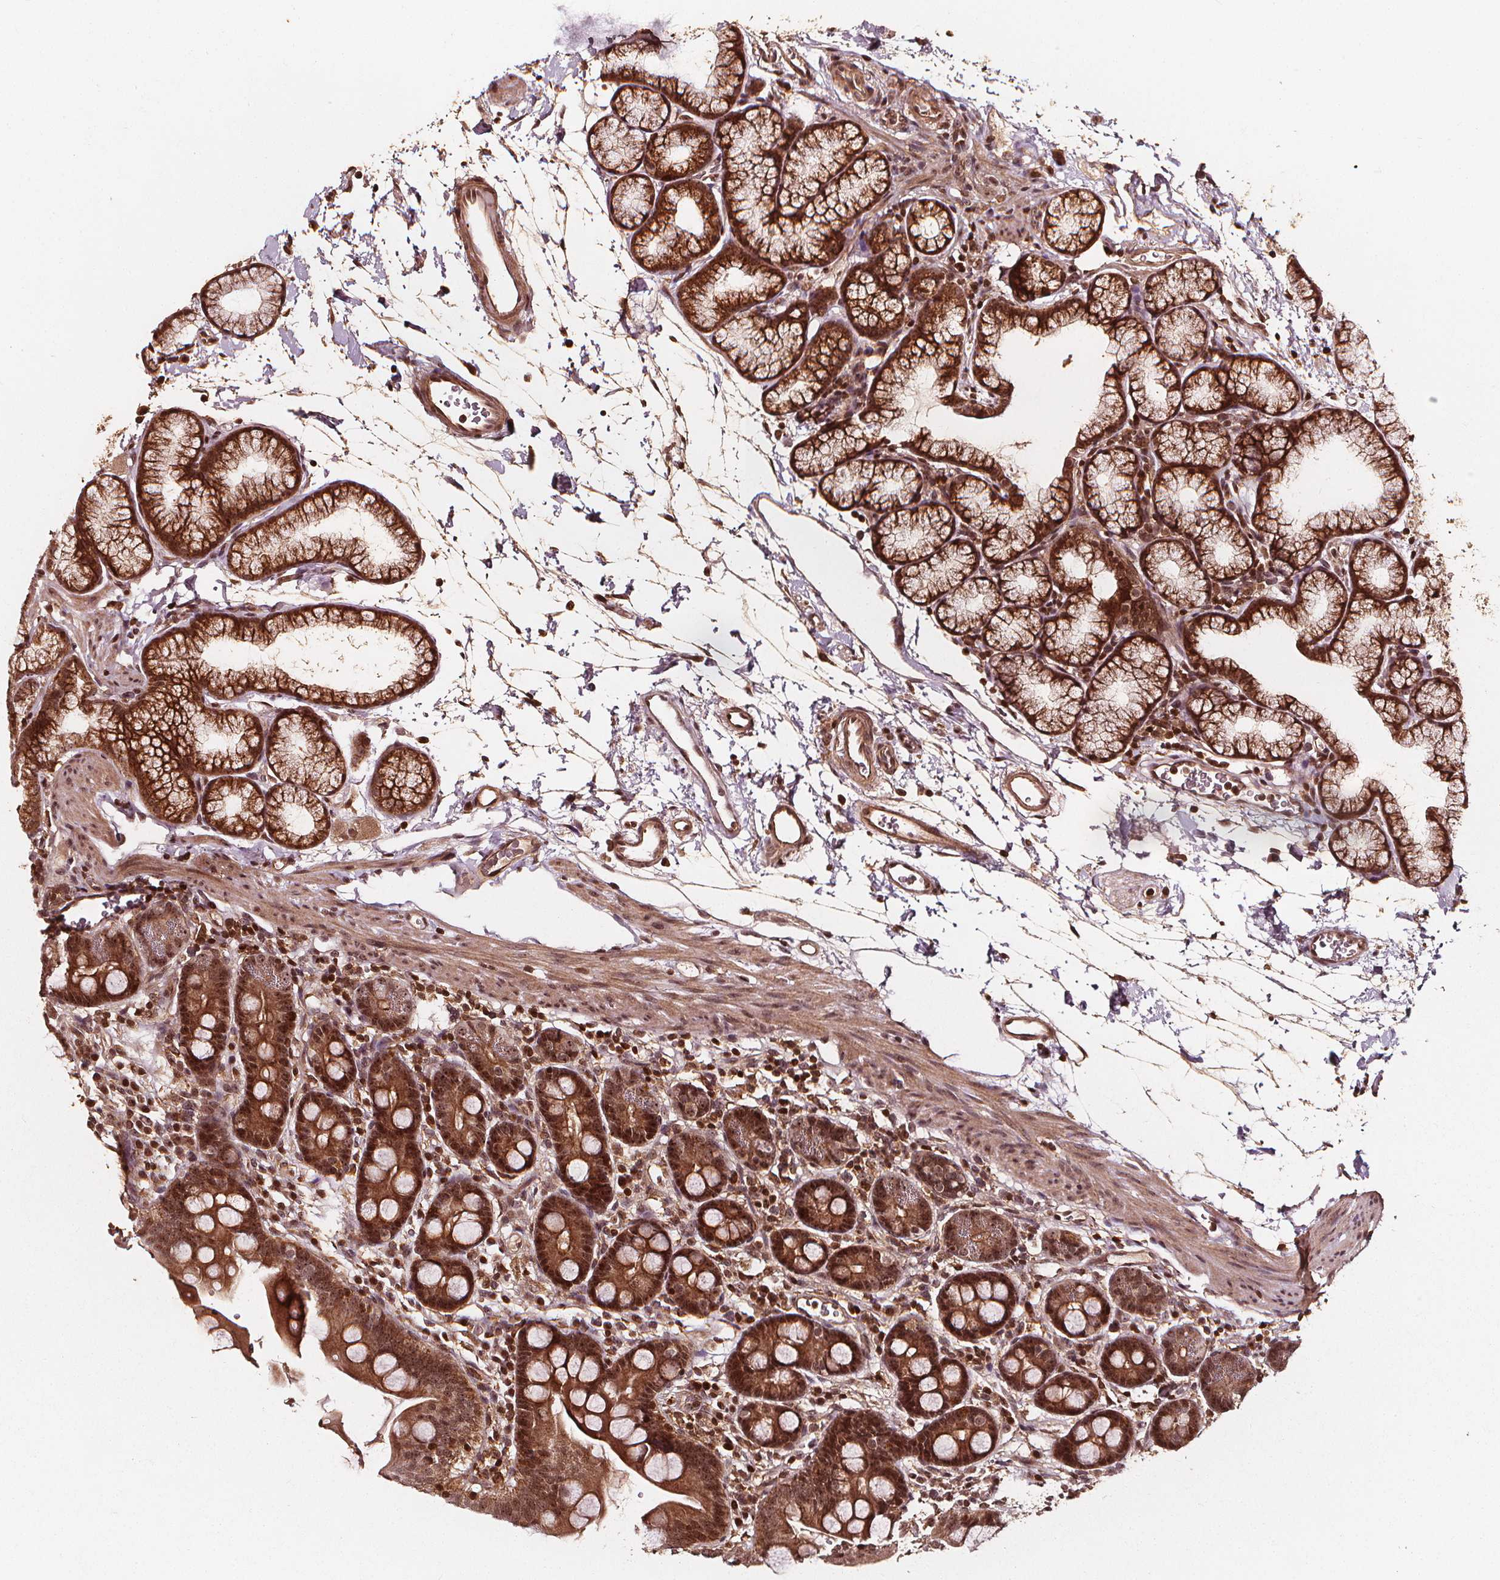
{"staining": {"intensity": "moderate", "quantity": ">75%", "location": "cytoplasmic/membranous,nuclear"}, "tissue": "duodenum", "cell_type": "Glandular cells", "image_type": "normal", "snomed": [{"axis": "morphology", "description": "Normal tissue, NOS"}, {"axis": "topography", "description": "Duodenum"}], "caption": "IHC photomicrograph of unremarkable human duodenum stained for a protein (brown), which demonstrates medium levels of moderate cytoplasmic/membranous,nuclear expression in approximately >75% of glandular cells.", "gene": "EXOSC9", "patient": {"sex": "male", "age": 59}}